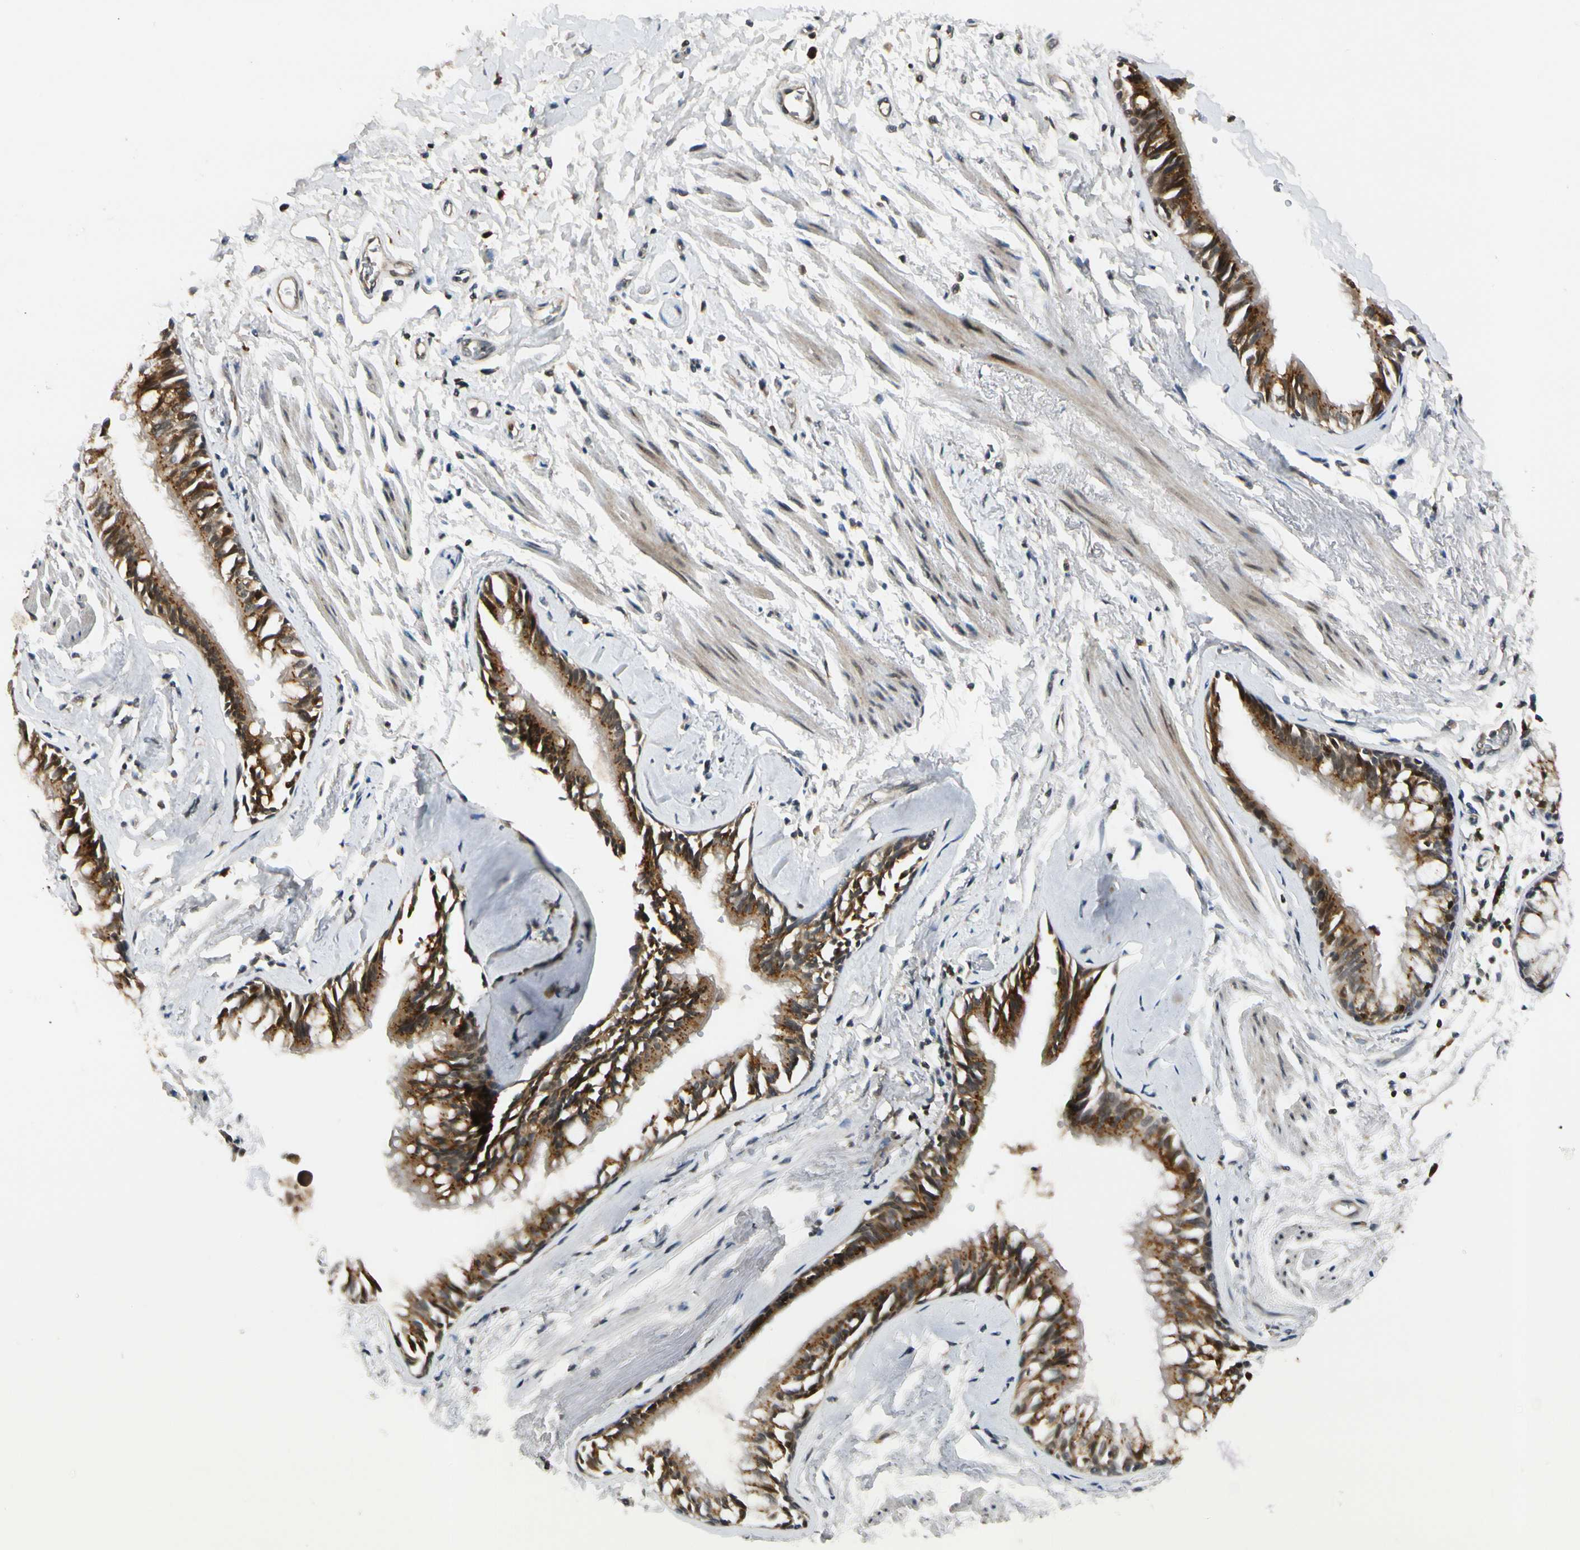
{"staining": {"intensity": "weak", "quantity": "25%-75%", "location": "cytoplasmic/membranous"}, "tissue": "adipose tissue", "cell_type": "Adipocytes", "image_type": "normal", "snomed": [{"axis": "morphology", "description": "Normal tissue, NOS"}, {"axis": "topography", "description": "Cartilage tissue"}, {"axis": "topography", "description": "Bronchus"}], "caption": "Protein positivity by IHC demonstrates weak cytoplasmic/membranous staining in about 25%-75% of adipocytes in benign adipose tissue. The staining was performed using DAB (3,3'-diaminobenzidine) to visualize the protein expression in brown, while the nuclei were stained in blue with hematoxylin (Magnification: 20x).", "gene": "RPS6KB2", "patient": {"sex": "female", "age": 73}}